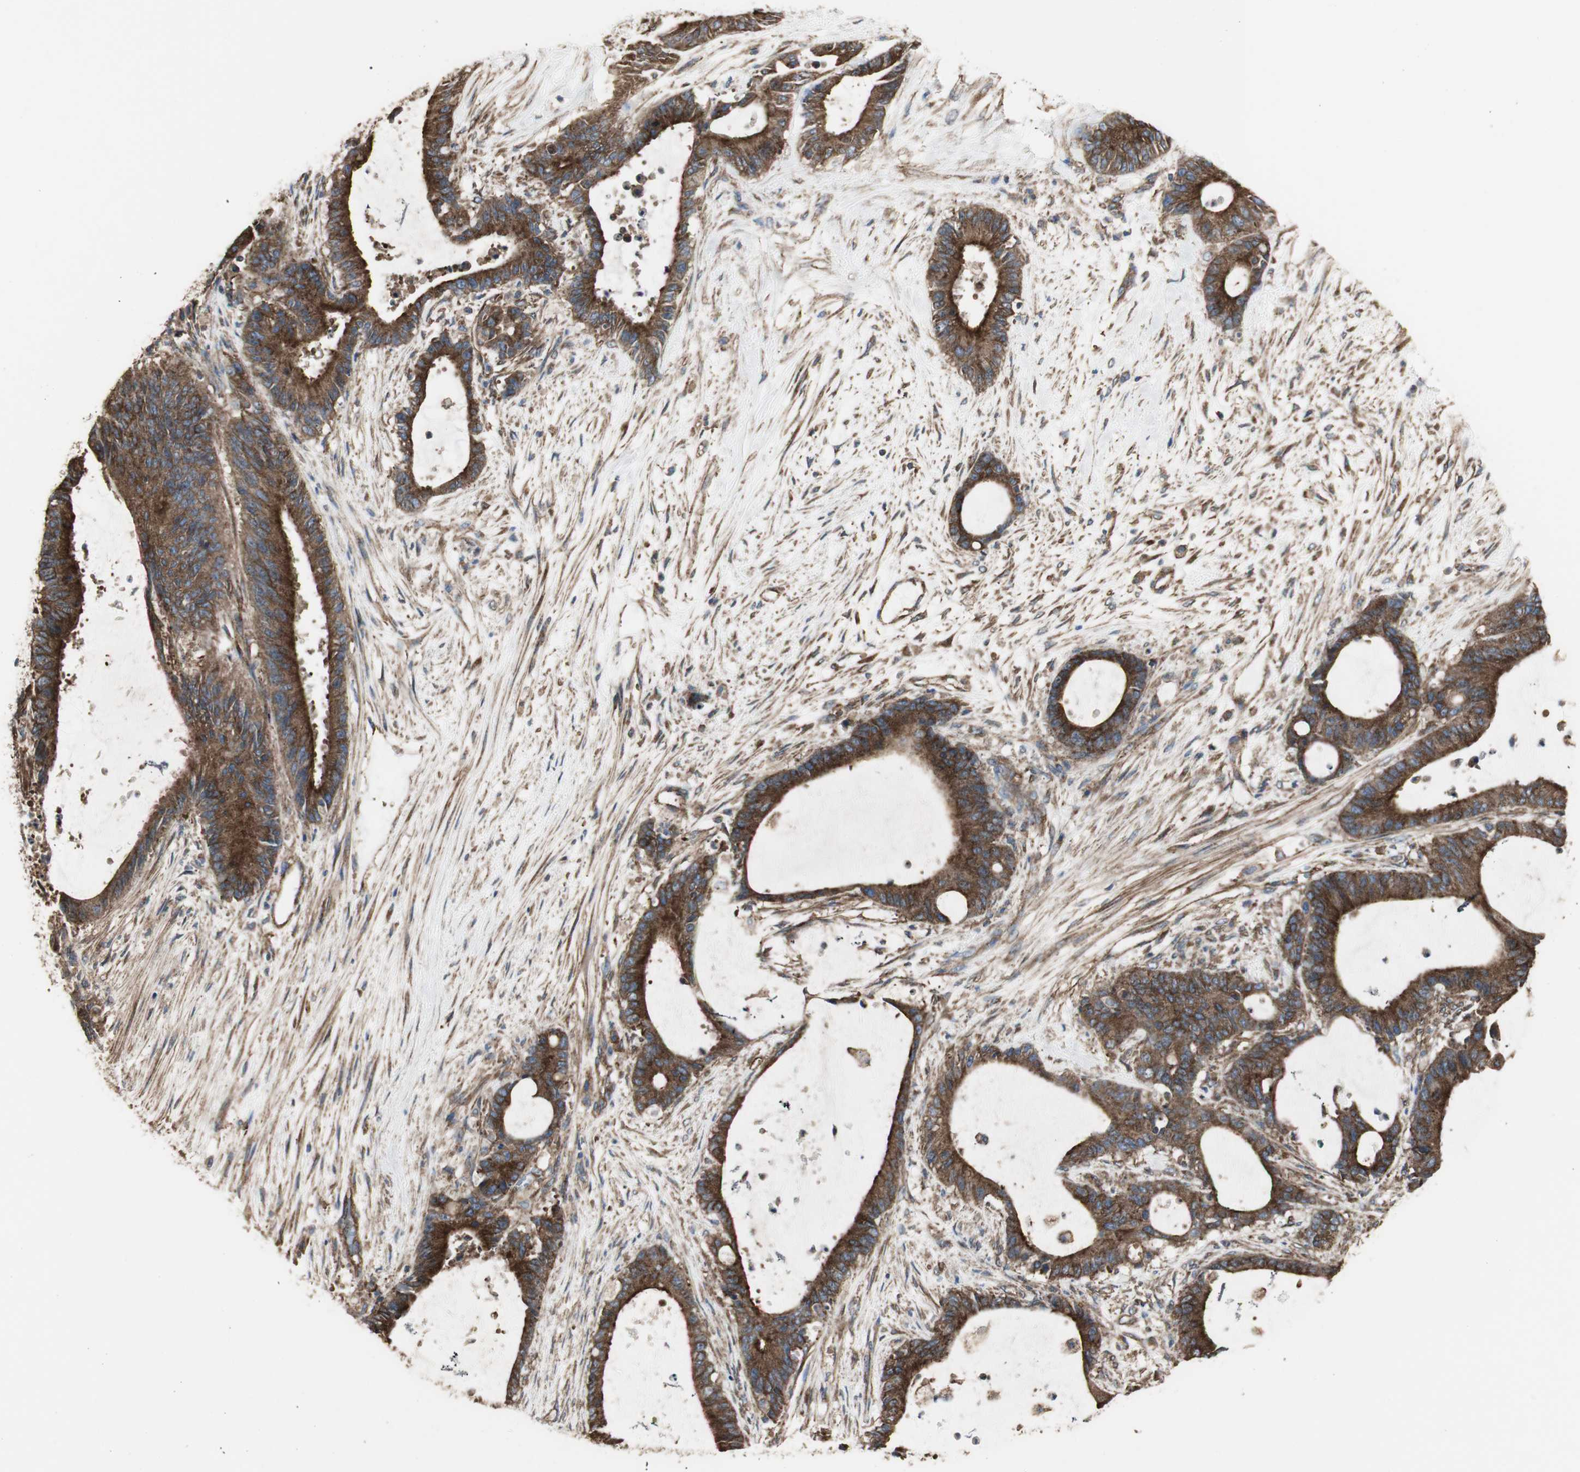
{"staining": {"intensity": "strong", "quantity": ">75%", "location": "cytoplasmic/membranous"}, "tissue": "liver cancer", "cell_type": "Tumor cells", "image_type": "cancer", "snomed": [{"axis": "morphology", "description": "Cholangiocarcinoma"}, {"axis": "topography", "description": "Liver"}], "caption": "Strong cytoplasmic/membranous staining is present in approximately >75% of tumor cells in cholangiocarcinoma (liver). The protein is shown in brown color, while the nuclei are stained blue.", "gene": "H6PD", "patient": {"sex": "female", "age": 73}}